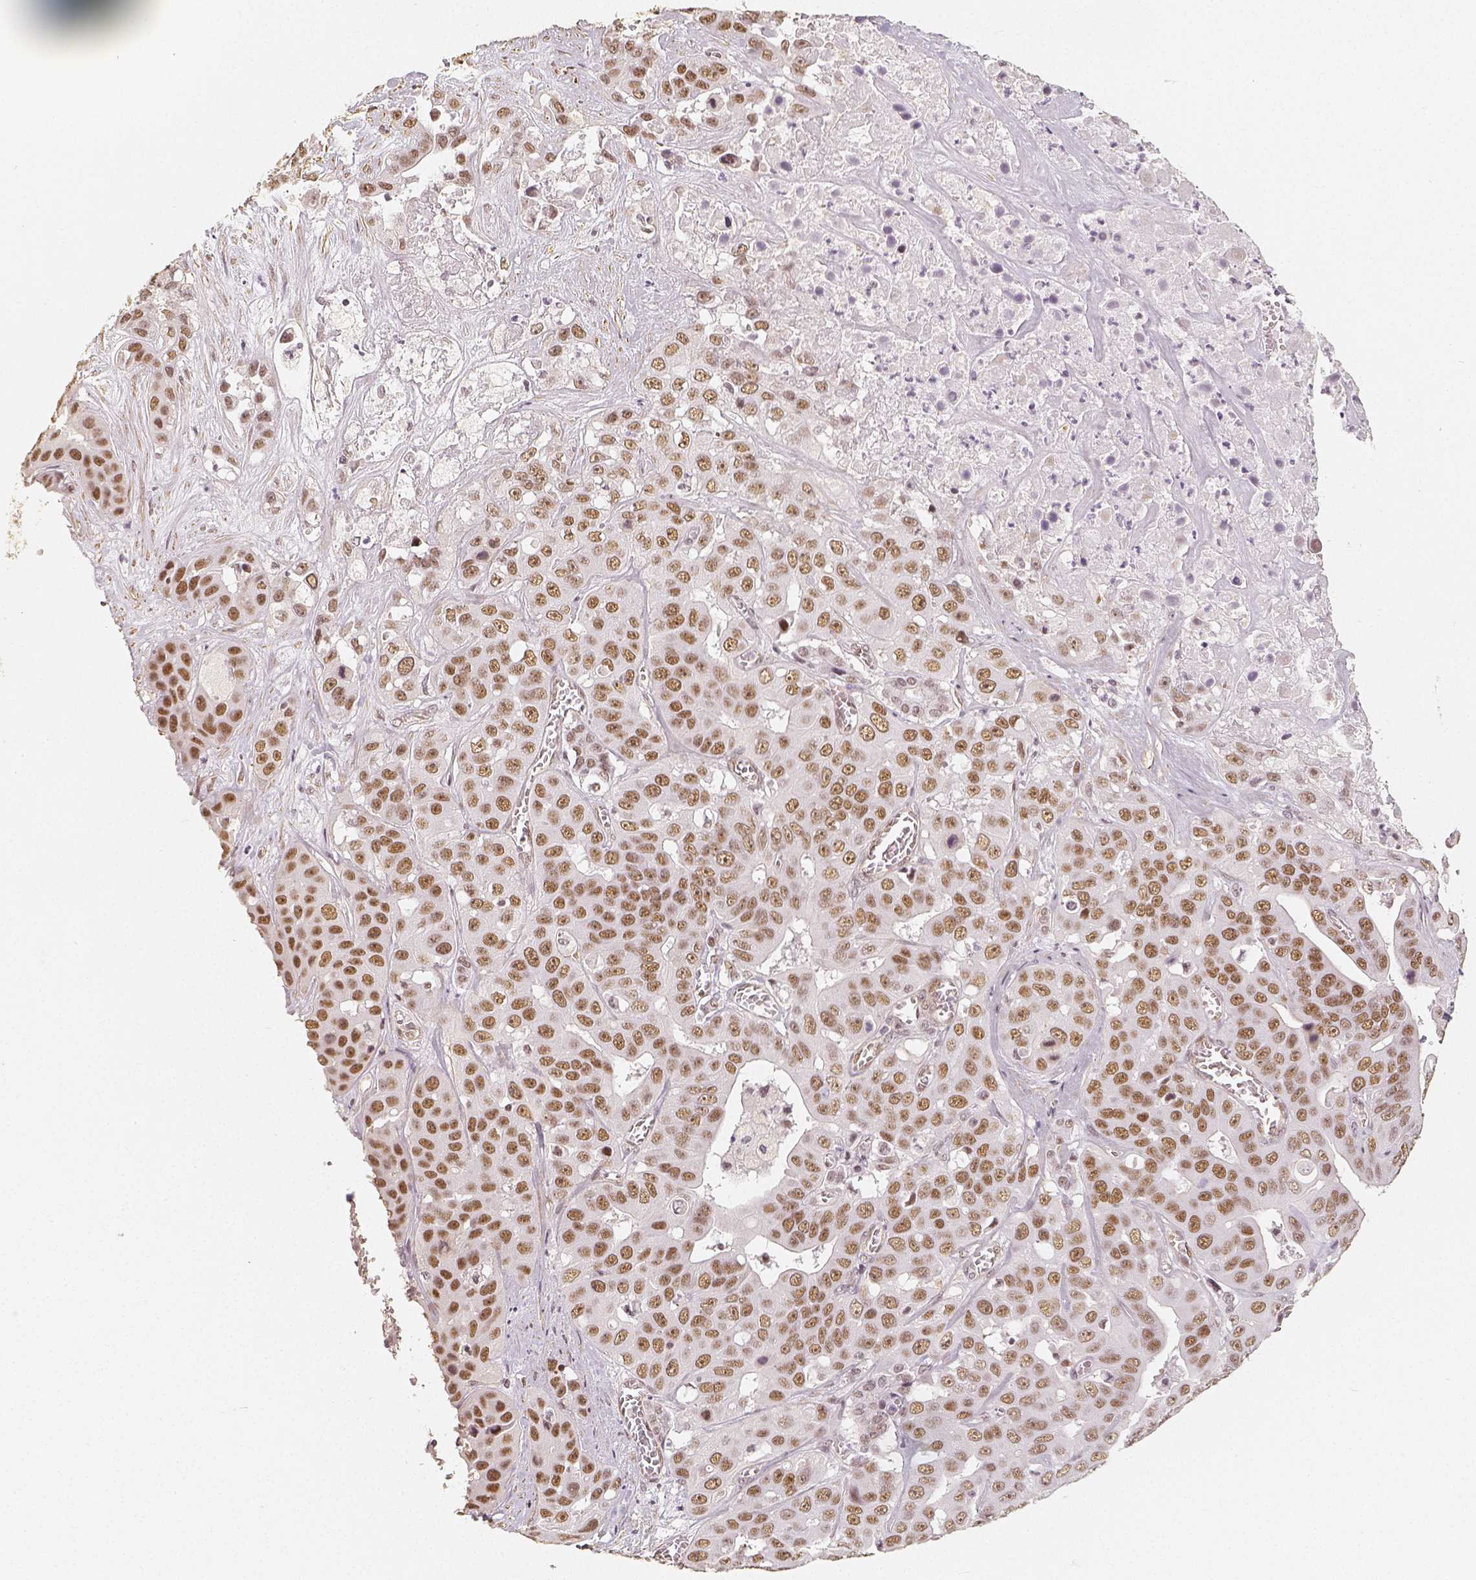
{"staining": {"intensity": "moderate", "quantity": ">75%", "location": "nuclear"}, "tissue": "liver cancer", "cell_type": "Tumor cells", "image_type": "cancer", "snomed": [{"axis": "morphology", "description": "Cholangiocarcinoma"}, {"axis": "topography", "description": "Liver"}], "caption": "The photomicrograph demonstrates a brown stain indicating the presence of a protein in the nuclear of tumor cells in liver cancer (cholangiocarcinoma).", "gene": "HDAC1", "patient": {"sex": "female", "age": 52}}